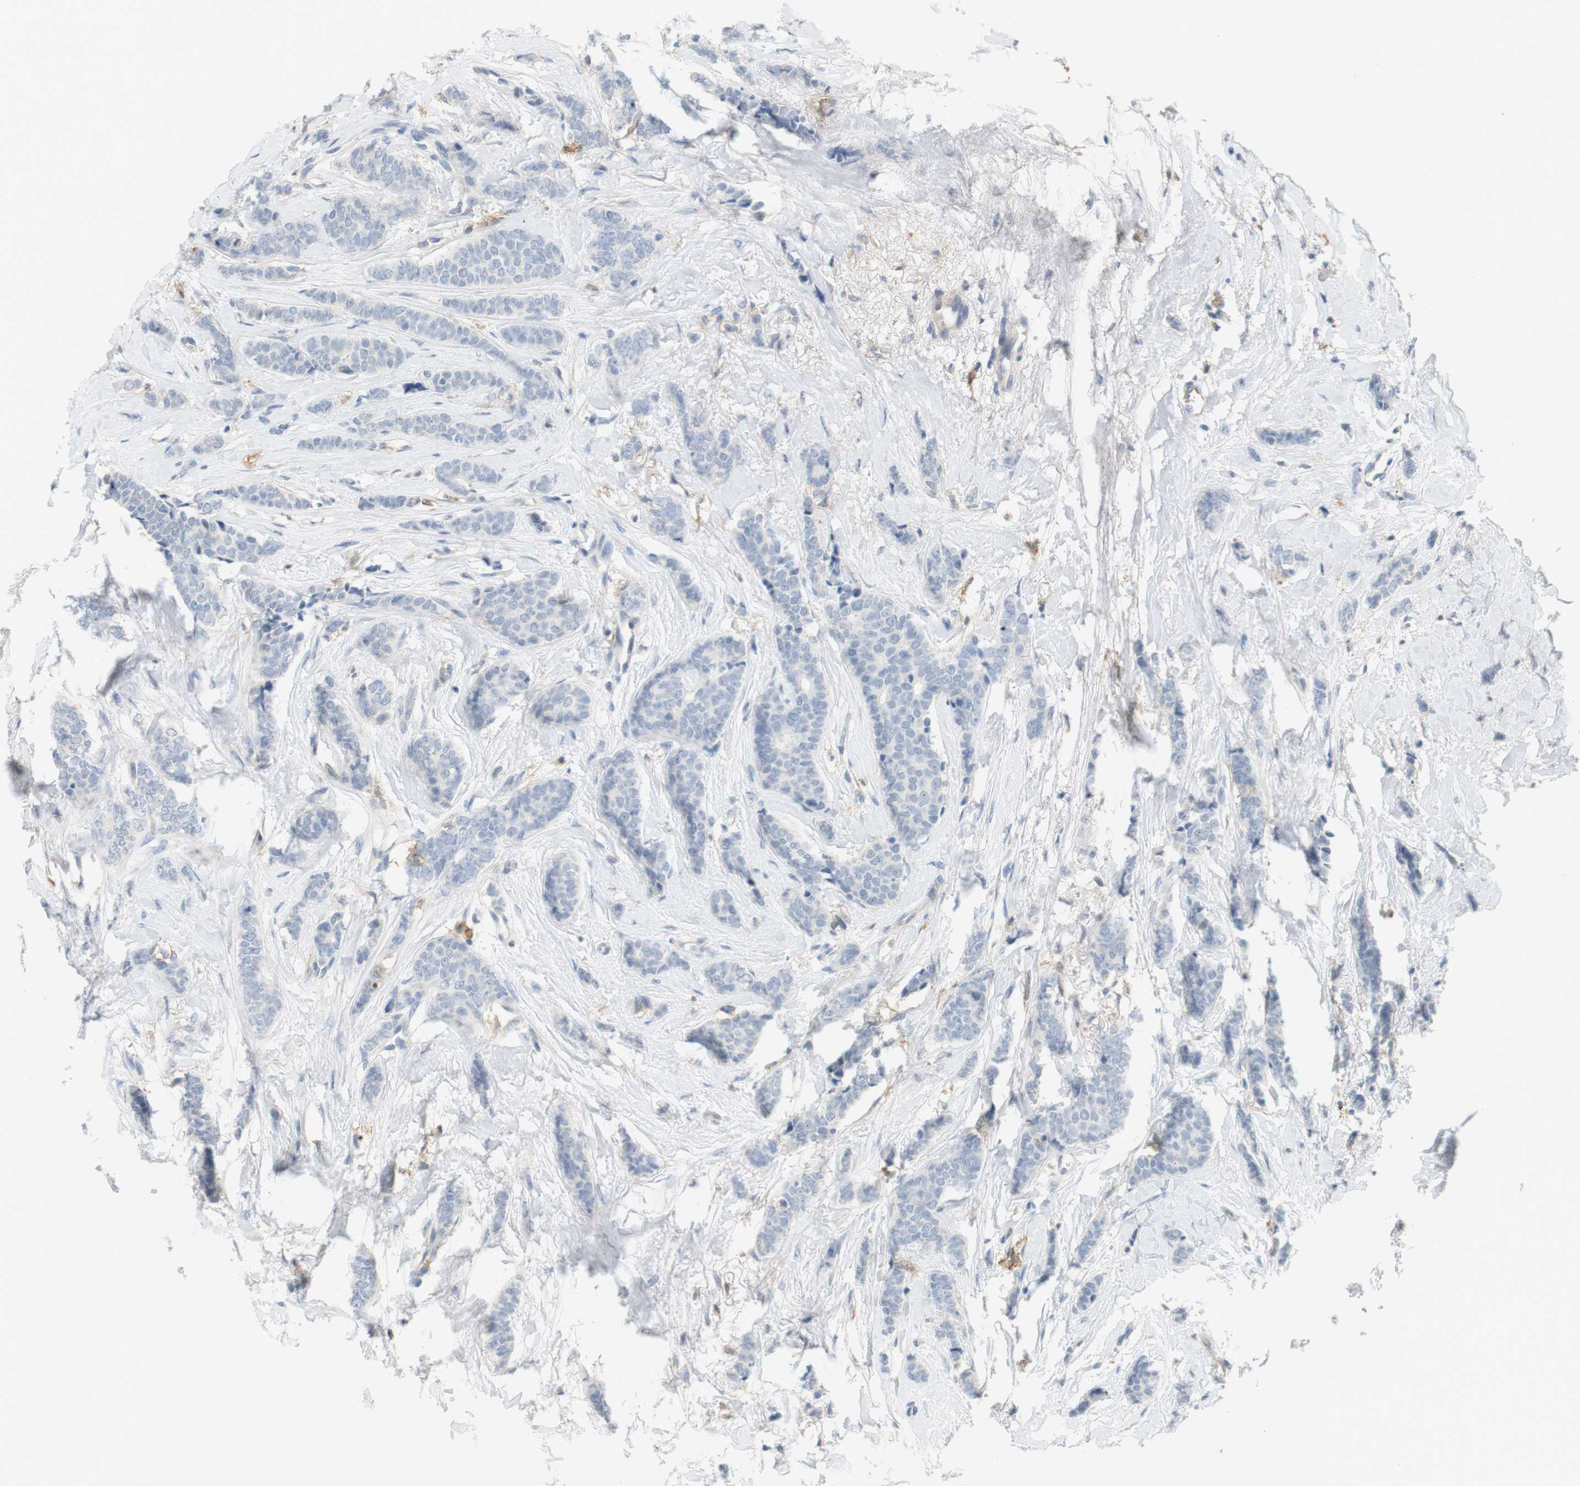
{"staining": {"intensity": "negative", "quantity": "none", "location": "none"}, "tissue": "breast cancer", "cell_type": "Tumor cells", "image_type": "cancer", "snomed": [{"axis": "morphology", "description": "Lobular carcinoma"}, {"axis": "topography", "description": "Skin"}, {"axis": "topography", "description": "Breast"}], "caption": "The micrograph reveals no staining of tumor cells in breast cancer (lobular carcinoma).", "gene": "SIRPA", "patient": {"sex": "female", "age": 46}}